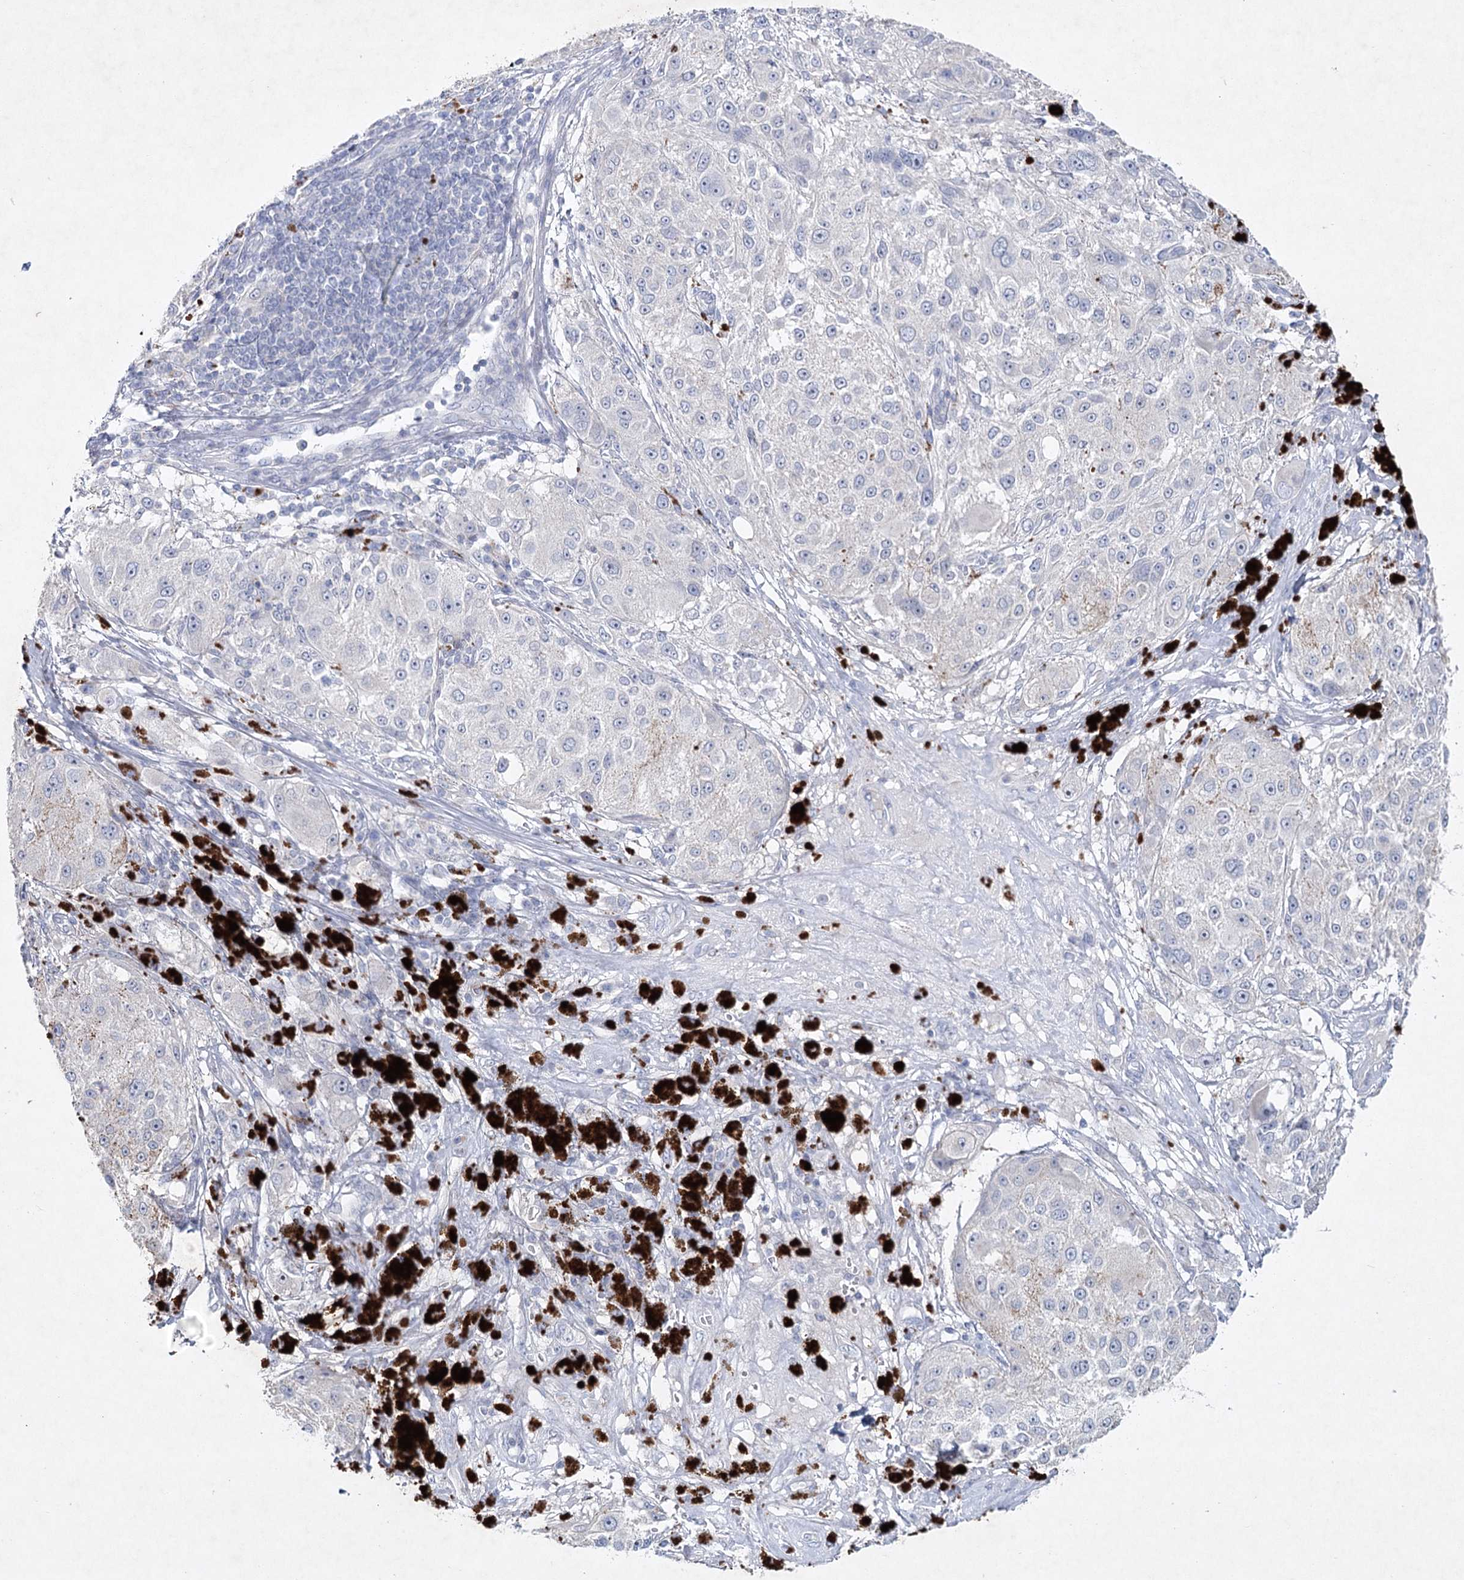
{"staining": {"intensity": "negative", "quantity": "none", "location": "none"}, "tissue": "melanoma", "cell_type": "Tumor cells", "image_type": "cancer", "snomed": [{"axis": "morphology", "description": "Necrosis, NOS"}, {"axis": "morphology", "description": "Malignant melanoma, NOS"}, {"axis": "topography", "description": "Skin"}], "caption": "Immunohistochemistry of human melanoma exhibits no staining in tumor cells.", "gene": "MAP3K13", "patient": {"sex": "female", "age": 87}}